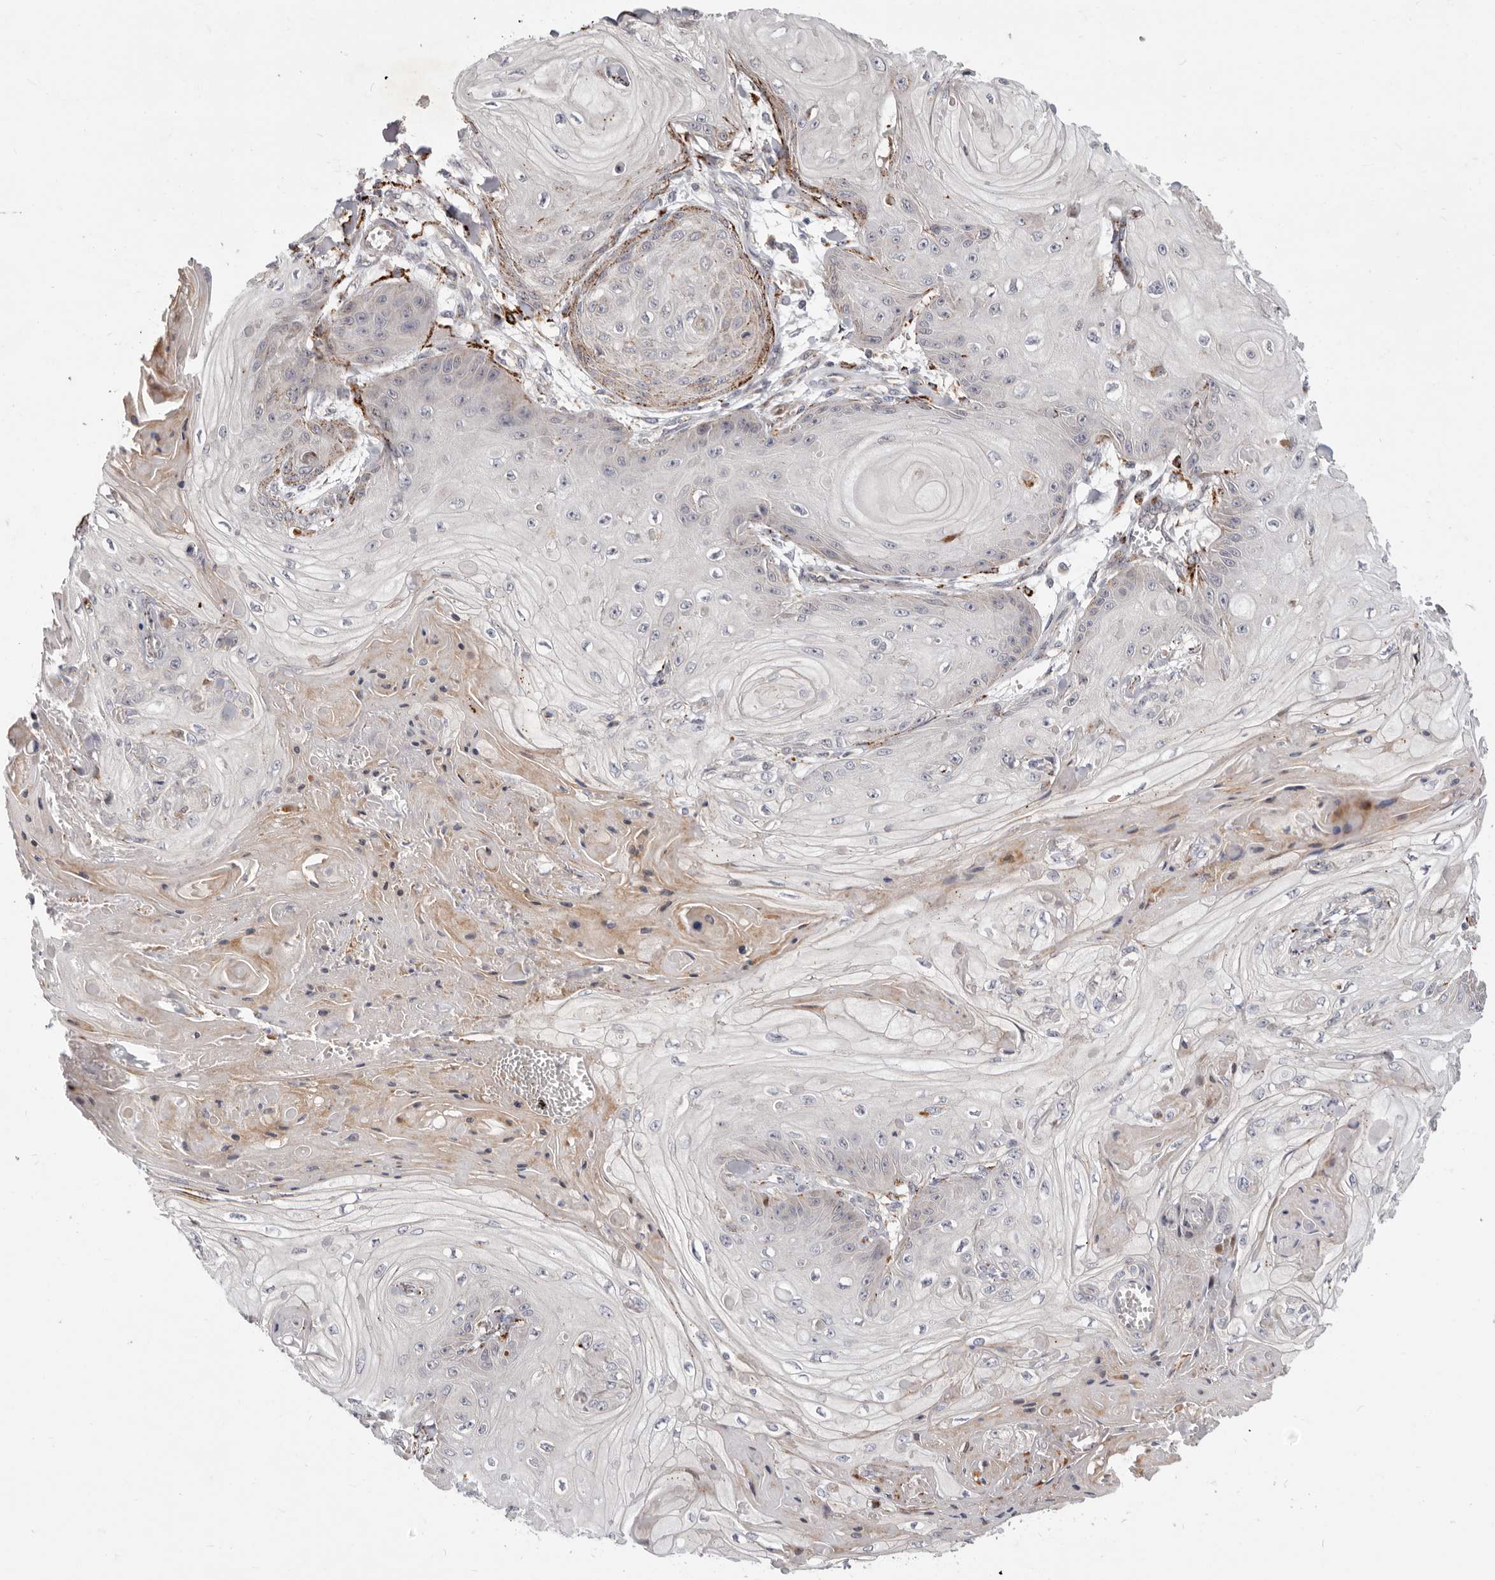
{"staining": {"intensity": "weak", "quantity": "<25%", "location": "cytoplasmic/membranous"}, "tissue": "skin cancer", "cell_type": "Tumor cells", "image_type": "cancer", "snomed": [{"axis": "morphology", "description": "Squamous cell carcinoma, NOS"}, {"axis": "topography", "description": "Skin"}], "caption": "Photomicrograph shows no protein expression in tumor cells of skin cancer (squamous cell carcinoma) tissue.", "gene": "TOR3A", "patient": {"sex": "male", "age": 74}}